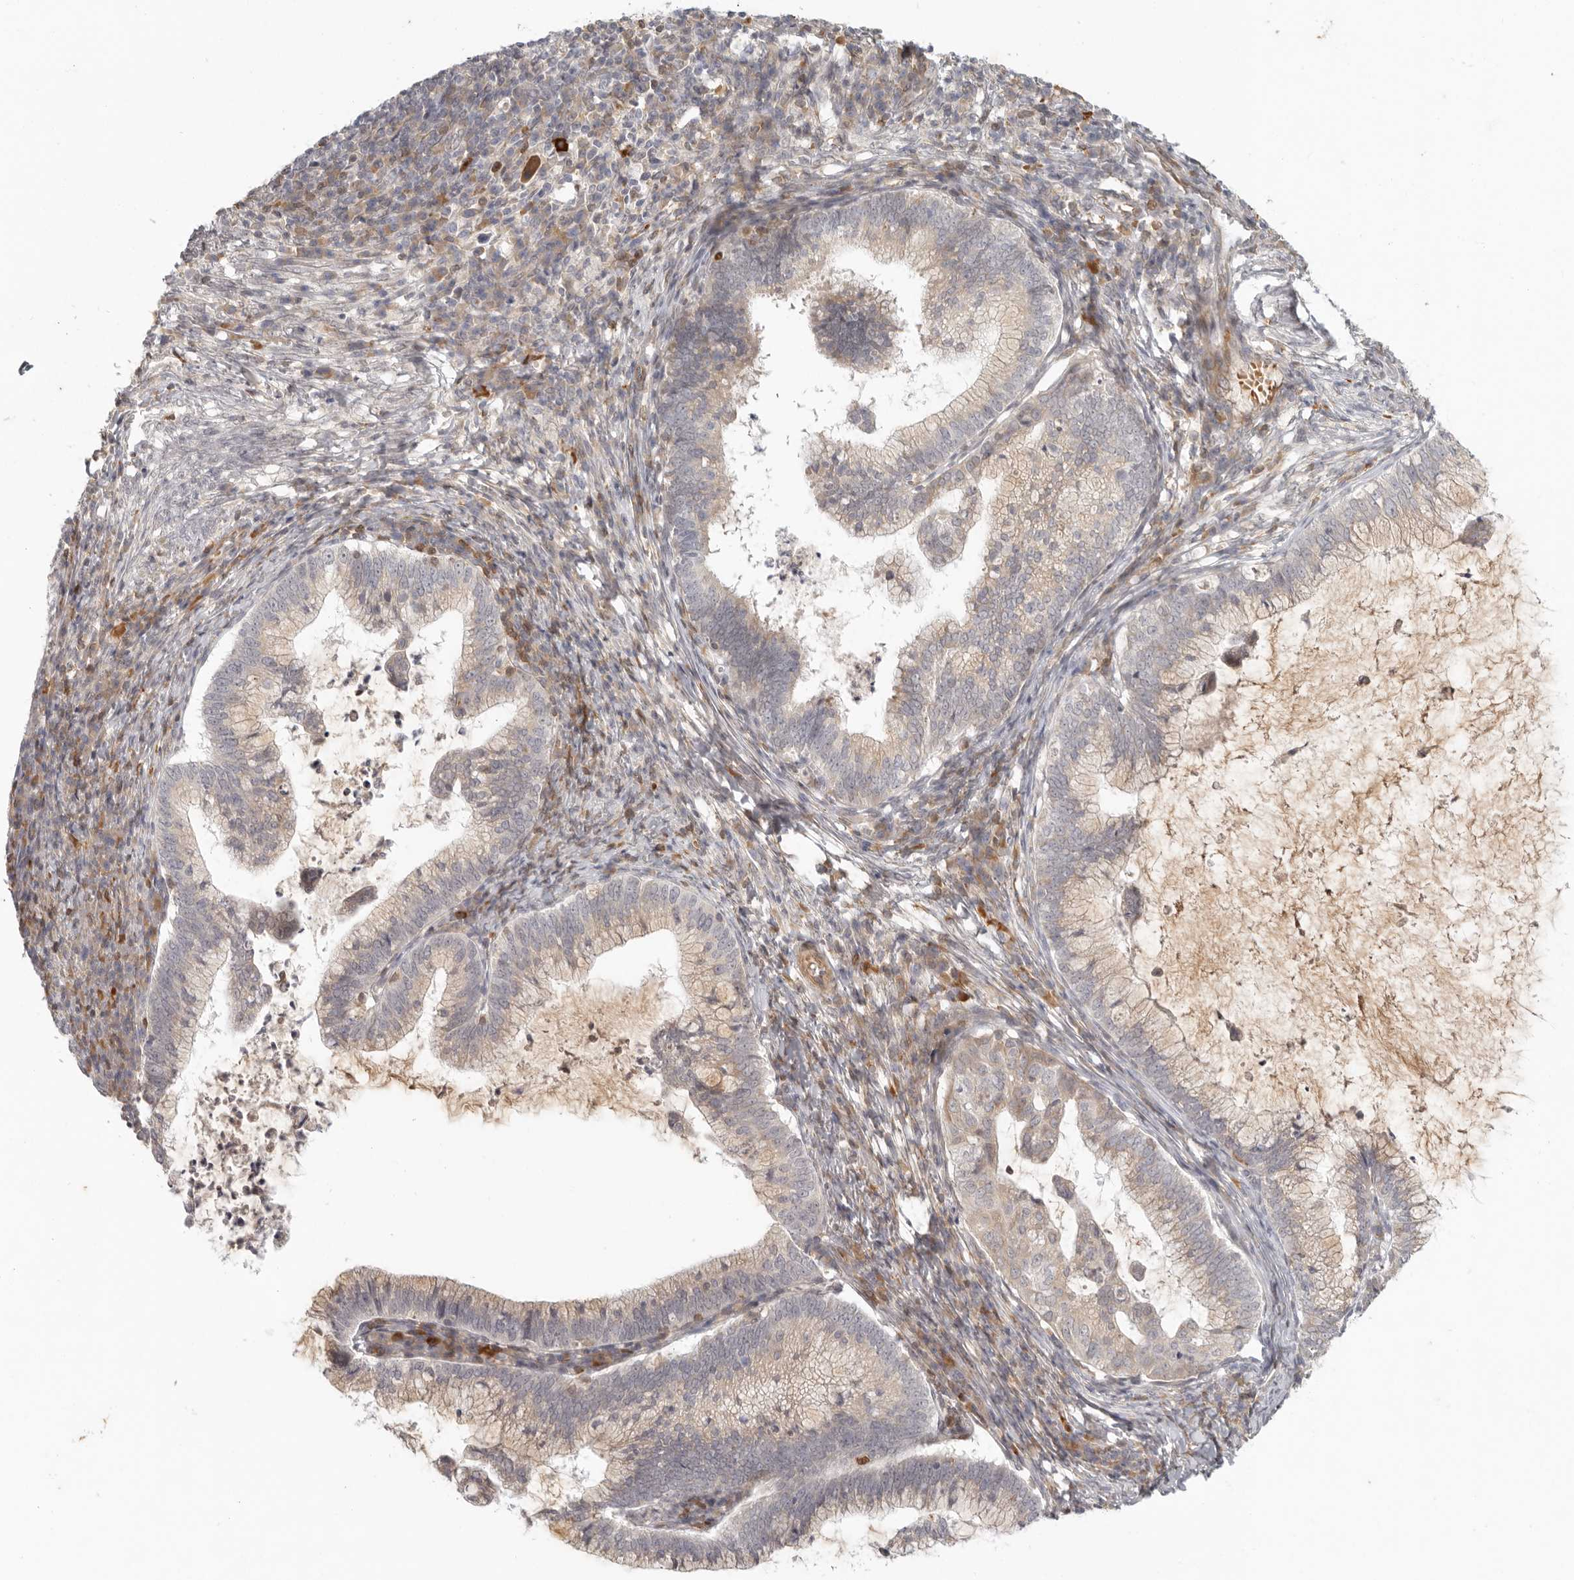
{"staining": {"intensity": "weak", "quantity": "25%-75%", "location": "cytoplasmic/membranous"}, "tissue": "cervical cancer", "cell_type": "Tumor cells", "image_type": "cancer", "snomed": [{"axis": "morphology", "description": "Adenocarcinoma, NOS"}, {"axis": "topography", "description": "Cervix"}], "caption": "Human cervical cancer (adenocarcinoma) stained for a protein (brown) demonstrates weak cytoplasmic/membranous positive positivity in about 25%-75% of tumor cells.", "gene": "AHDC1", "patient": {"sex": "female", "age": 36}}